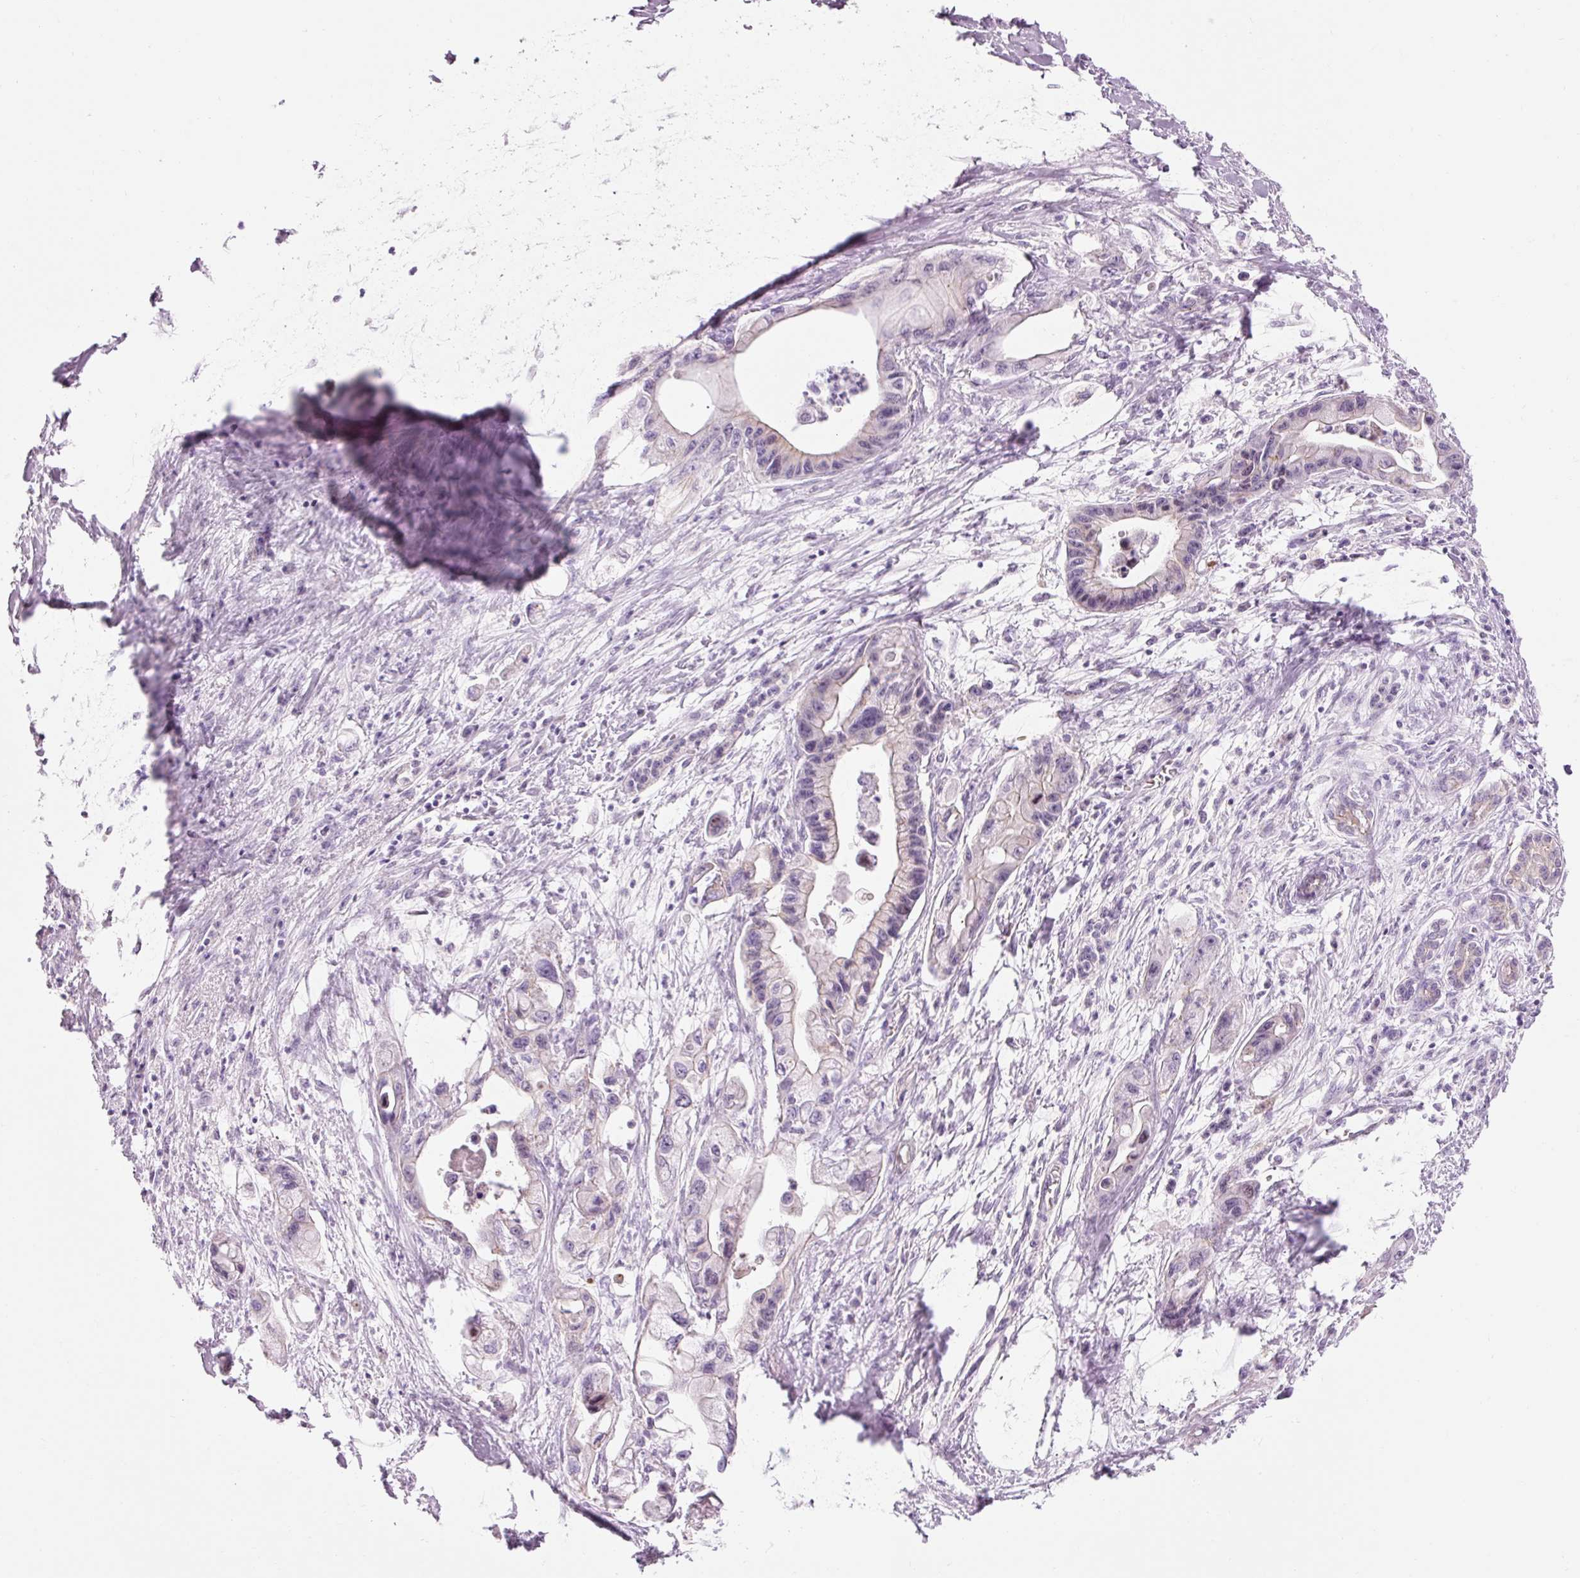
{"staining": {"intensity": "negative", "quantity": "none", "location": "none"}, "tissue": "pancreatic cancer", "cell_type": "Tumor cells", "image_type": "cancer", "snomed": [{"axis": "morphology", "description": "Adenocarcinoma, NOS"}, {"axis": "topography", "description": "Pancreas"}], "caption": "Tumor cells are negative for brown protein staining in pancreatic cancer (adenocarcinoma).", "gene": "DHRS11", "patient": {"sex": "male", "age": 61}}